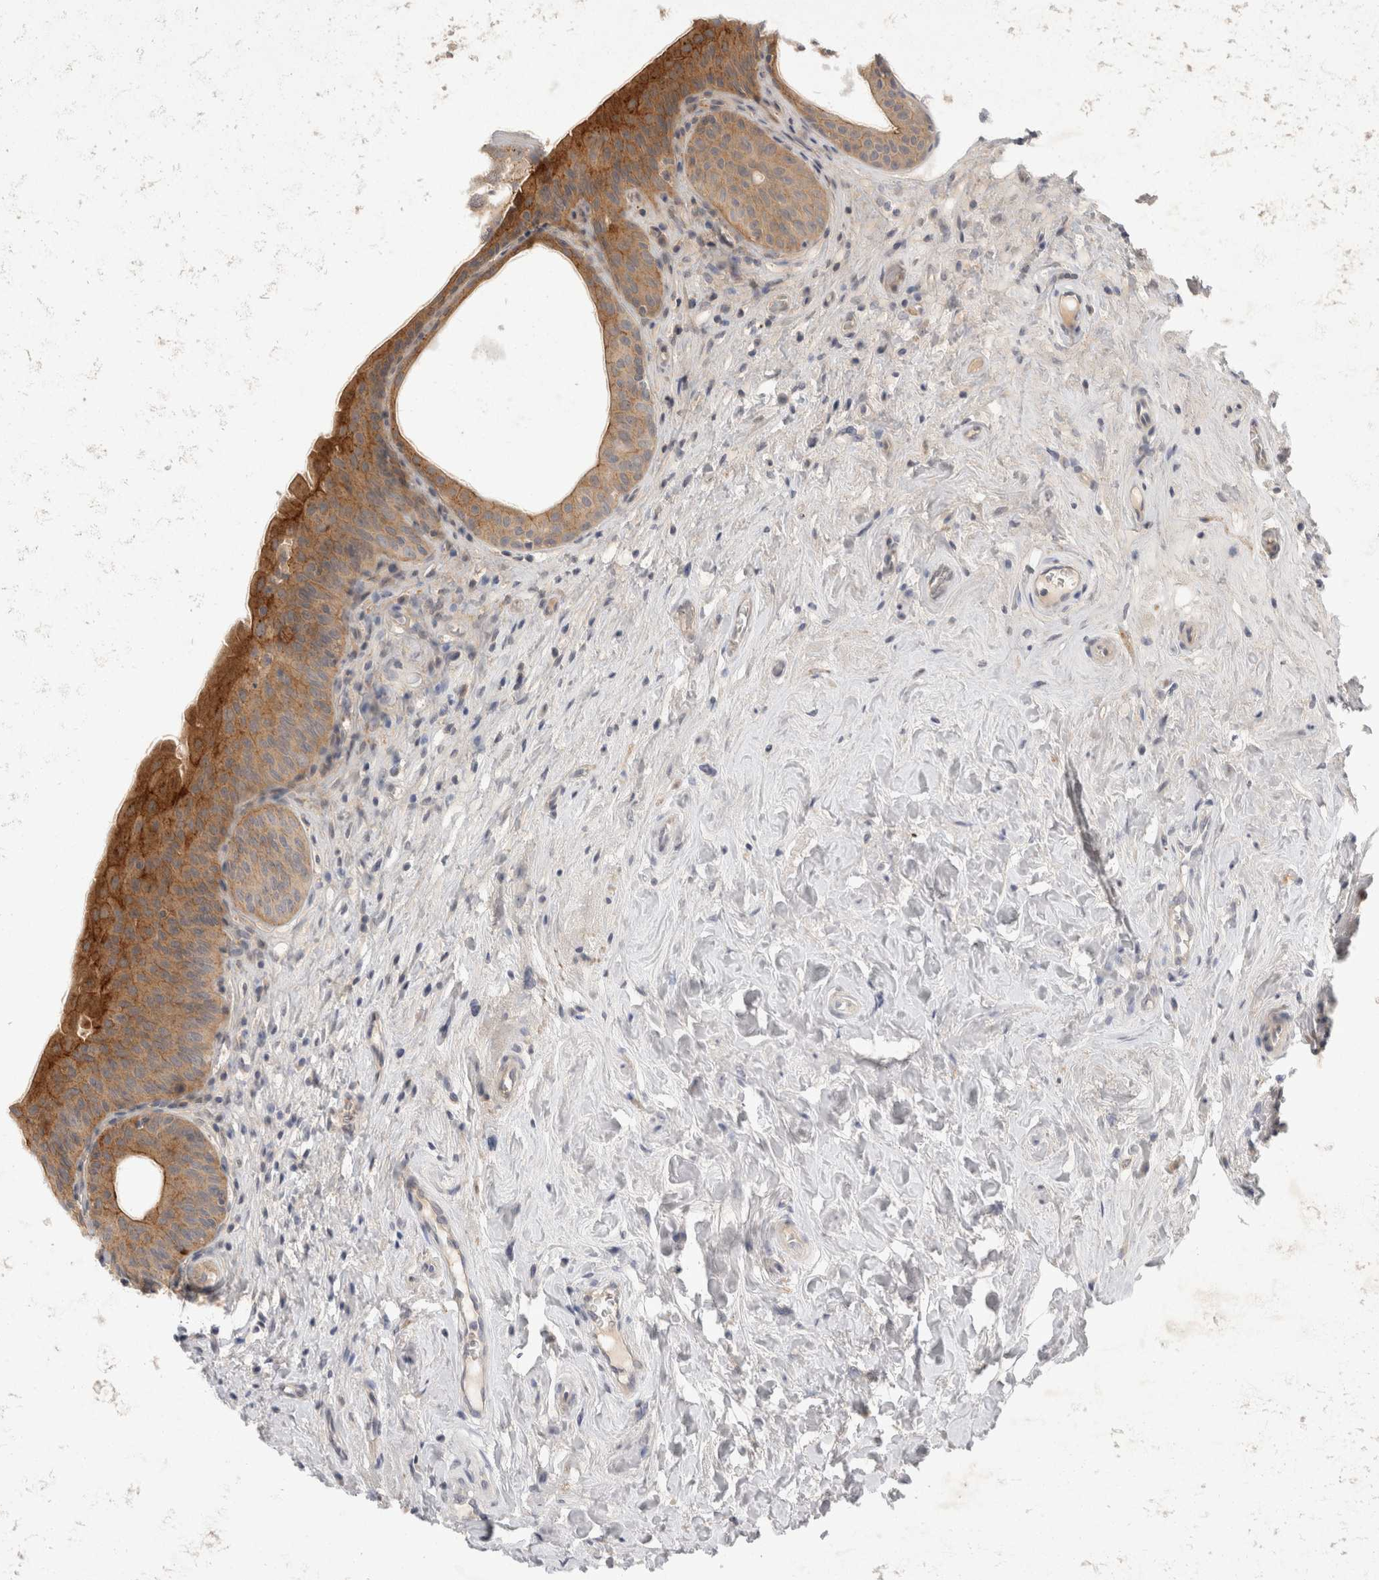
{"staining": {"intensity": "moderate", "quantity": ">75%", "location": "cytoplasmic/membranous"}, "tissue": "urinary bladder", "cell_type": "Urothelial cells", "image_type": "normal", "snomed": [{"axis": "morphology", "description": "Normal tissue, NOS"}, {"axis": "topography", "description": "Urinary bladder"}], "caption": "Immunohistochemical staining of benign human urinary bladder displays >75% levels of moderate cytoplasmic/membranous protein expression in about >75% of urothelial cells. (IHC, brightfield microscopy, high magnification).", "gene": "TOM1L2", "patient": {"sex": "male", "age": 83}}